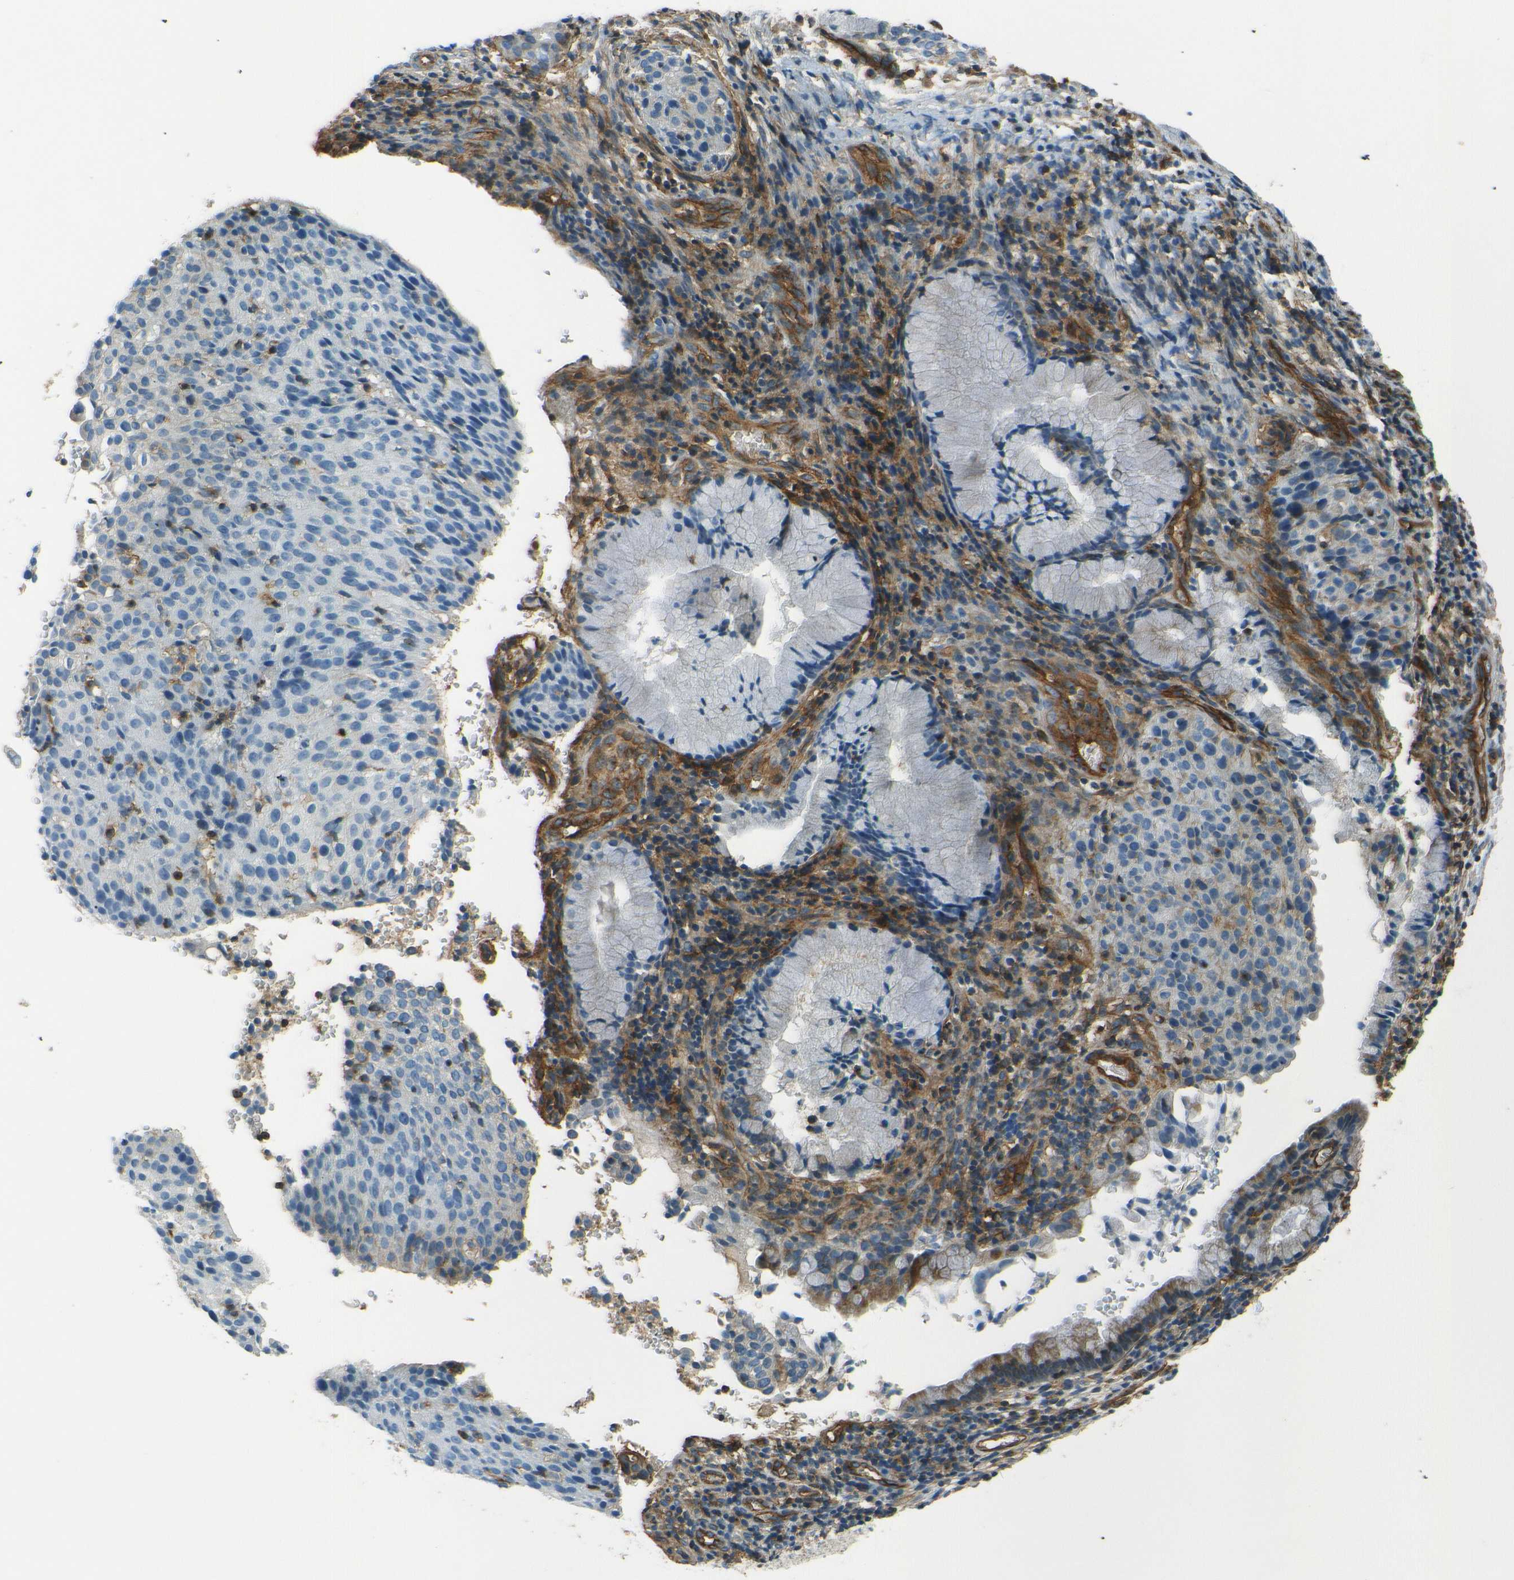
{"staining": {"intensity": "negative", "quantity": "none", "location": "none"}, "tissue": "cervical cancer", "cell_type": "Tumor cells", "image_type": "cancer", "snomed": [{"axis": "morphology", "description": "Squamous cell carcinoma, NOS"}, {"axis": "topography", "description": "Cervix"}], "caption": "This is an immunohistochemistry histopathology image of cervical cancer (squamous cell carcinoma). There is no positivity in tumor cells.", "gene": "ENTPD1", "patient": {"sex": "female", "age": 38}}